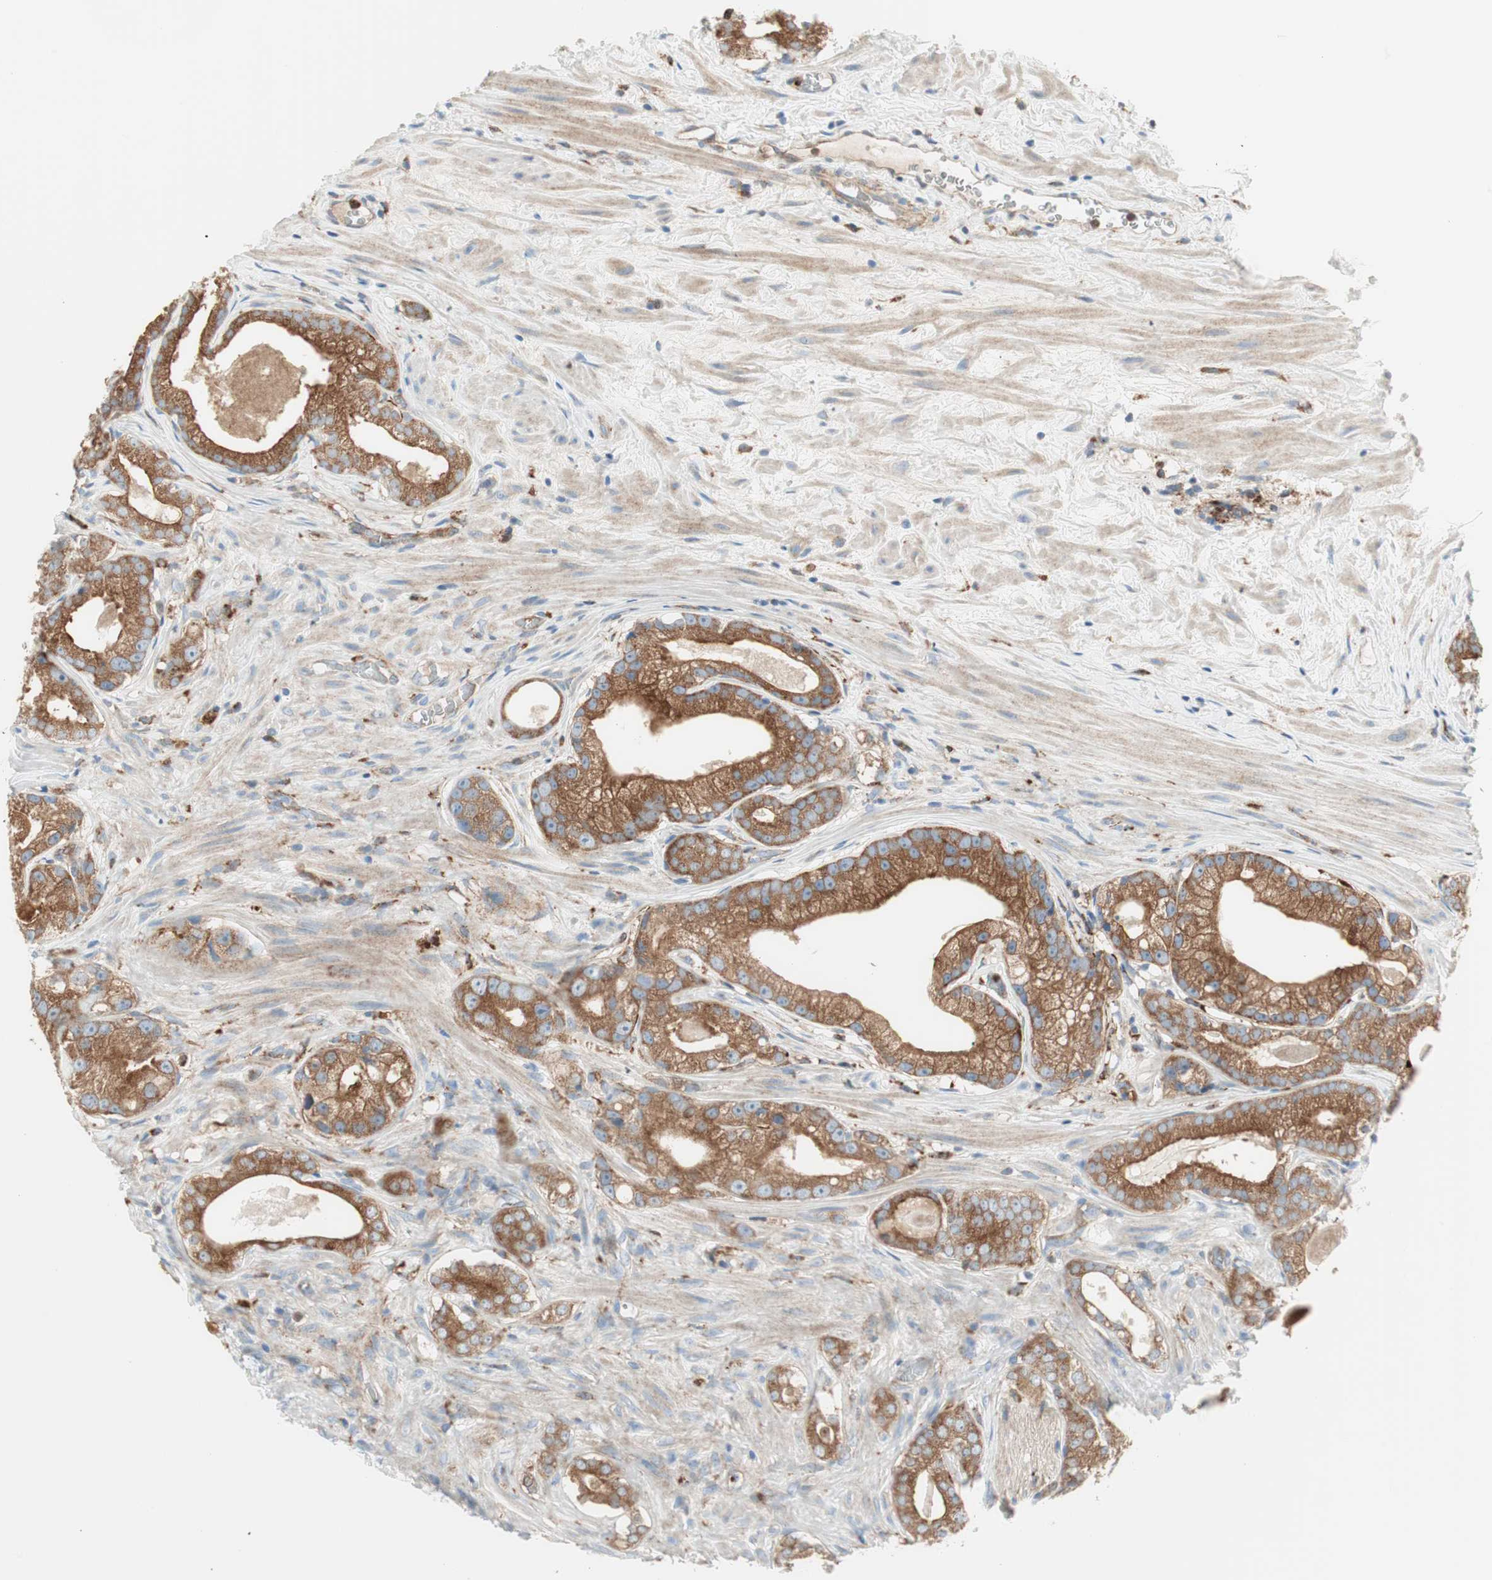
{"staining": {"intensity": "moderate", "quantity": ">75%", "location": "cytoplasmic/membranous"}, "tissue": "prostate cancer", "cell_type": "Tumor cells", "image_type": "cancer", "snomed": [{"axis": "morphology", "description": "Adenocarcinoma, Low grade"}, {"axis": "topography", "description": "Prostate"}], "caption": "High-power microscopy captured an immunohistochemistry (IHC) image of prostate cancer (adenocarcinoma (low-grade)), revealing moderate cytoplasmic/membranous positivity in approximately >75% of tumor cells.", "gene": "ATP6V1G1", "patient": {"sex": "male", "age": 59}}